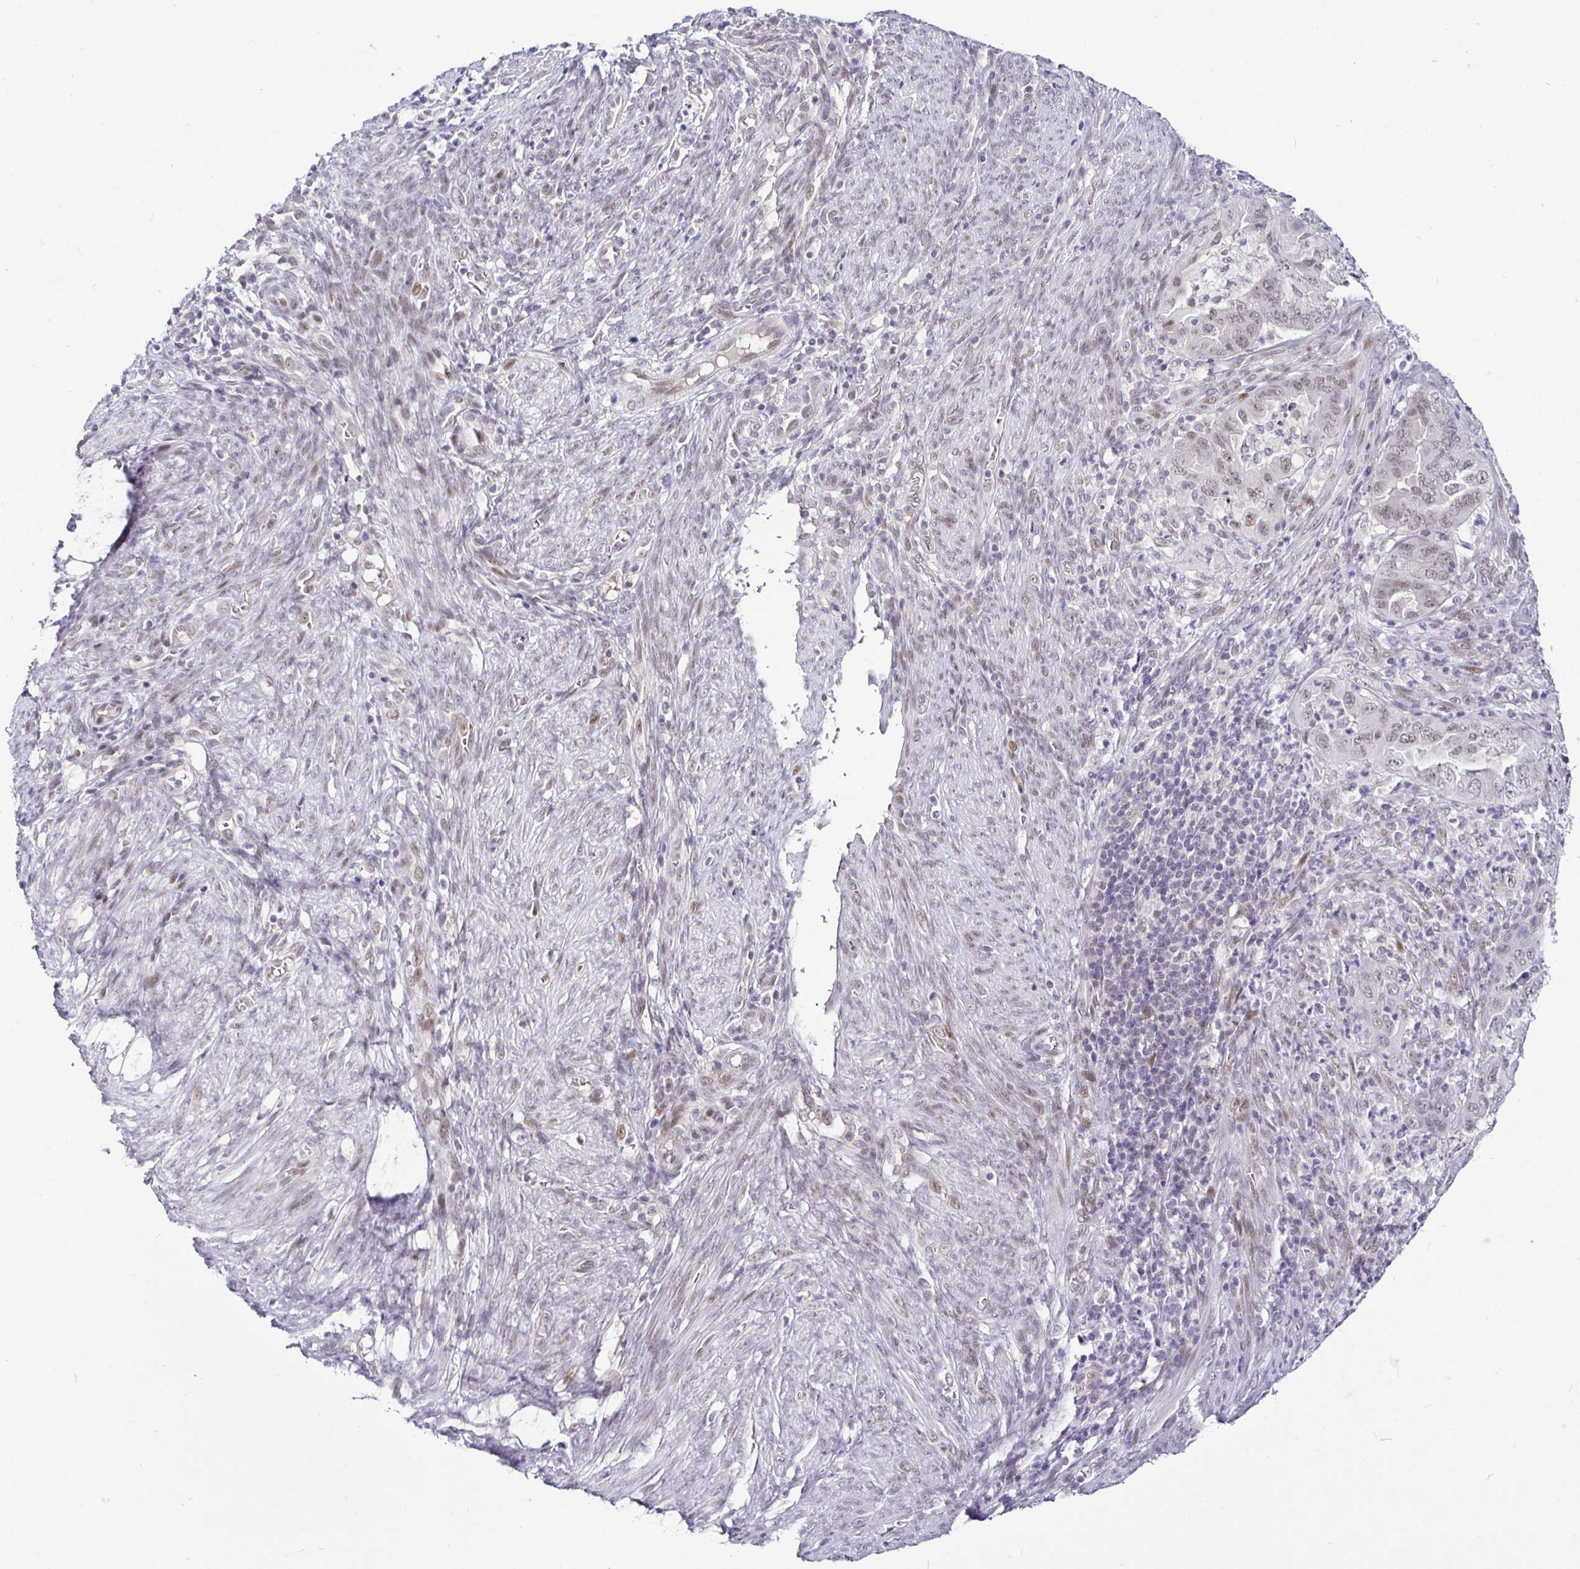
{"staining": {"intensity": "weak", "quantity": ">75%", "location": "nuclear"}, "tissue": "endometrial cancer", "cell_type": "Tumor cells", "image_type": "cancer", "snomed": [{"axis": "morphology", "description": "Adenocarcinoma, NOS"}, {"axis": "topography", "description": "Endometrium"}], "caption": "The micrograph shows a brown stain indicating the presence of a protein in the nuclear of tumor cells in adenocarcinoma (endometrial). (Stains: DAB in brown, nuclei in blue, Microscopy: brightfield microscopy at high magnification).", "gene": "NUP188", "patient": {"sex": "female", "age": 51}}